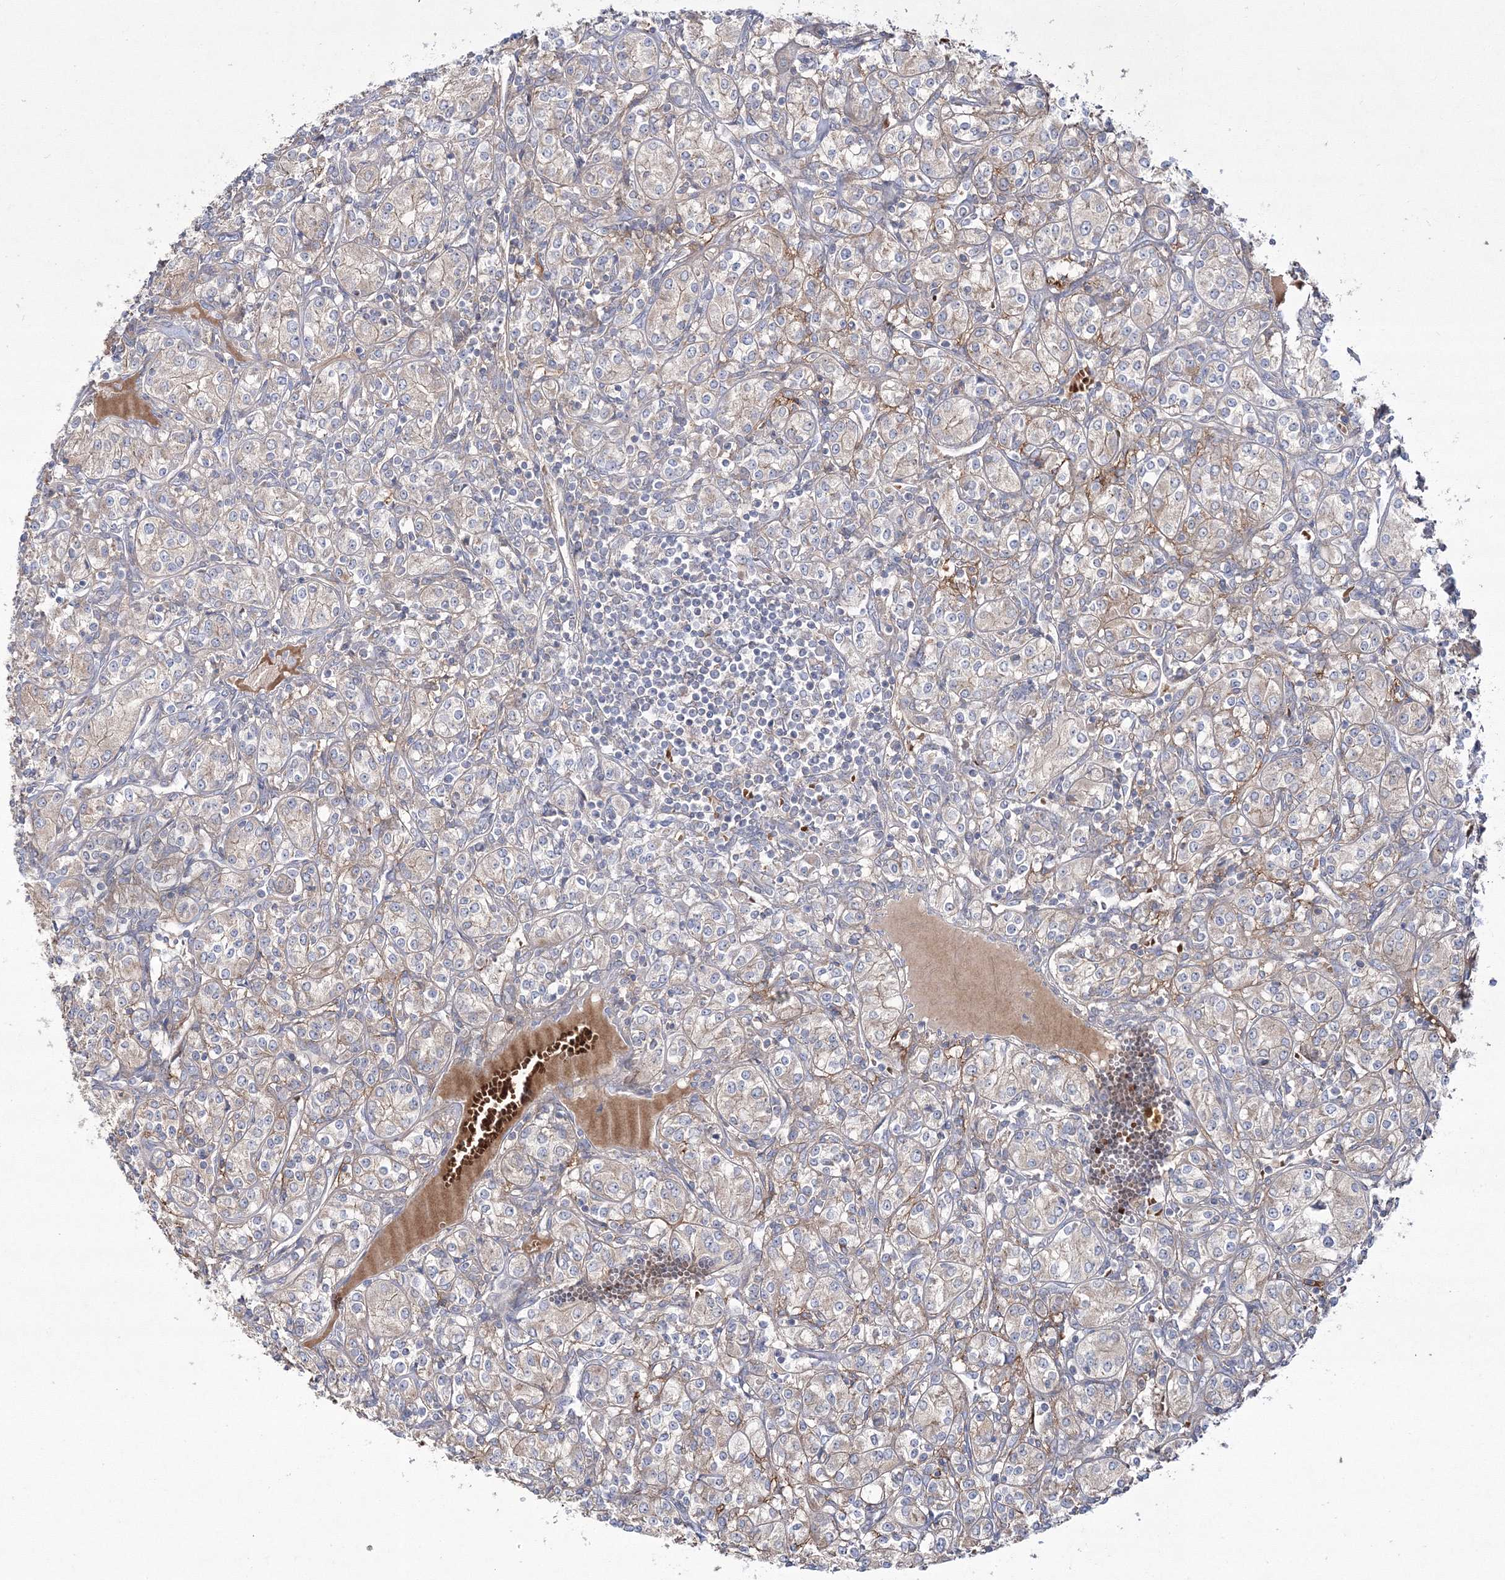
{"staining": {"intensity": "negative", "quantity": "none", "location": "none"}, "tissue": "renal cancer", "cell_type": "Tumor cells", "image_type": "cancer", "snomed": [{"axis": "morphology", "description": "Adenocarcinoma, NOS"}, {"axis": "topography", "description": "Kidney"}], "caption": "Tumor cells show no significant protein staining in renal cancer.", "gene": "ZSWIM6", "patient": {"sex": "male", "age": 77}}